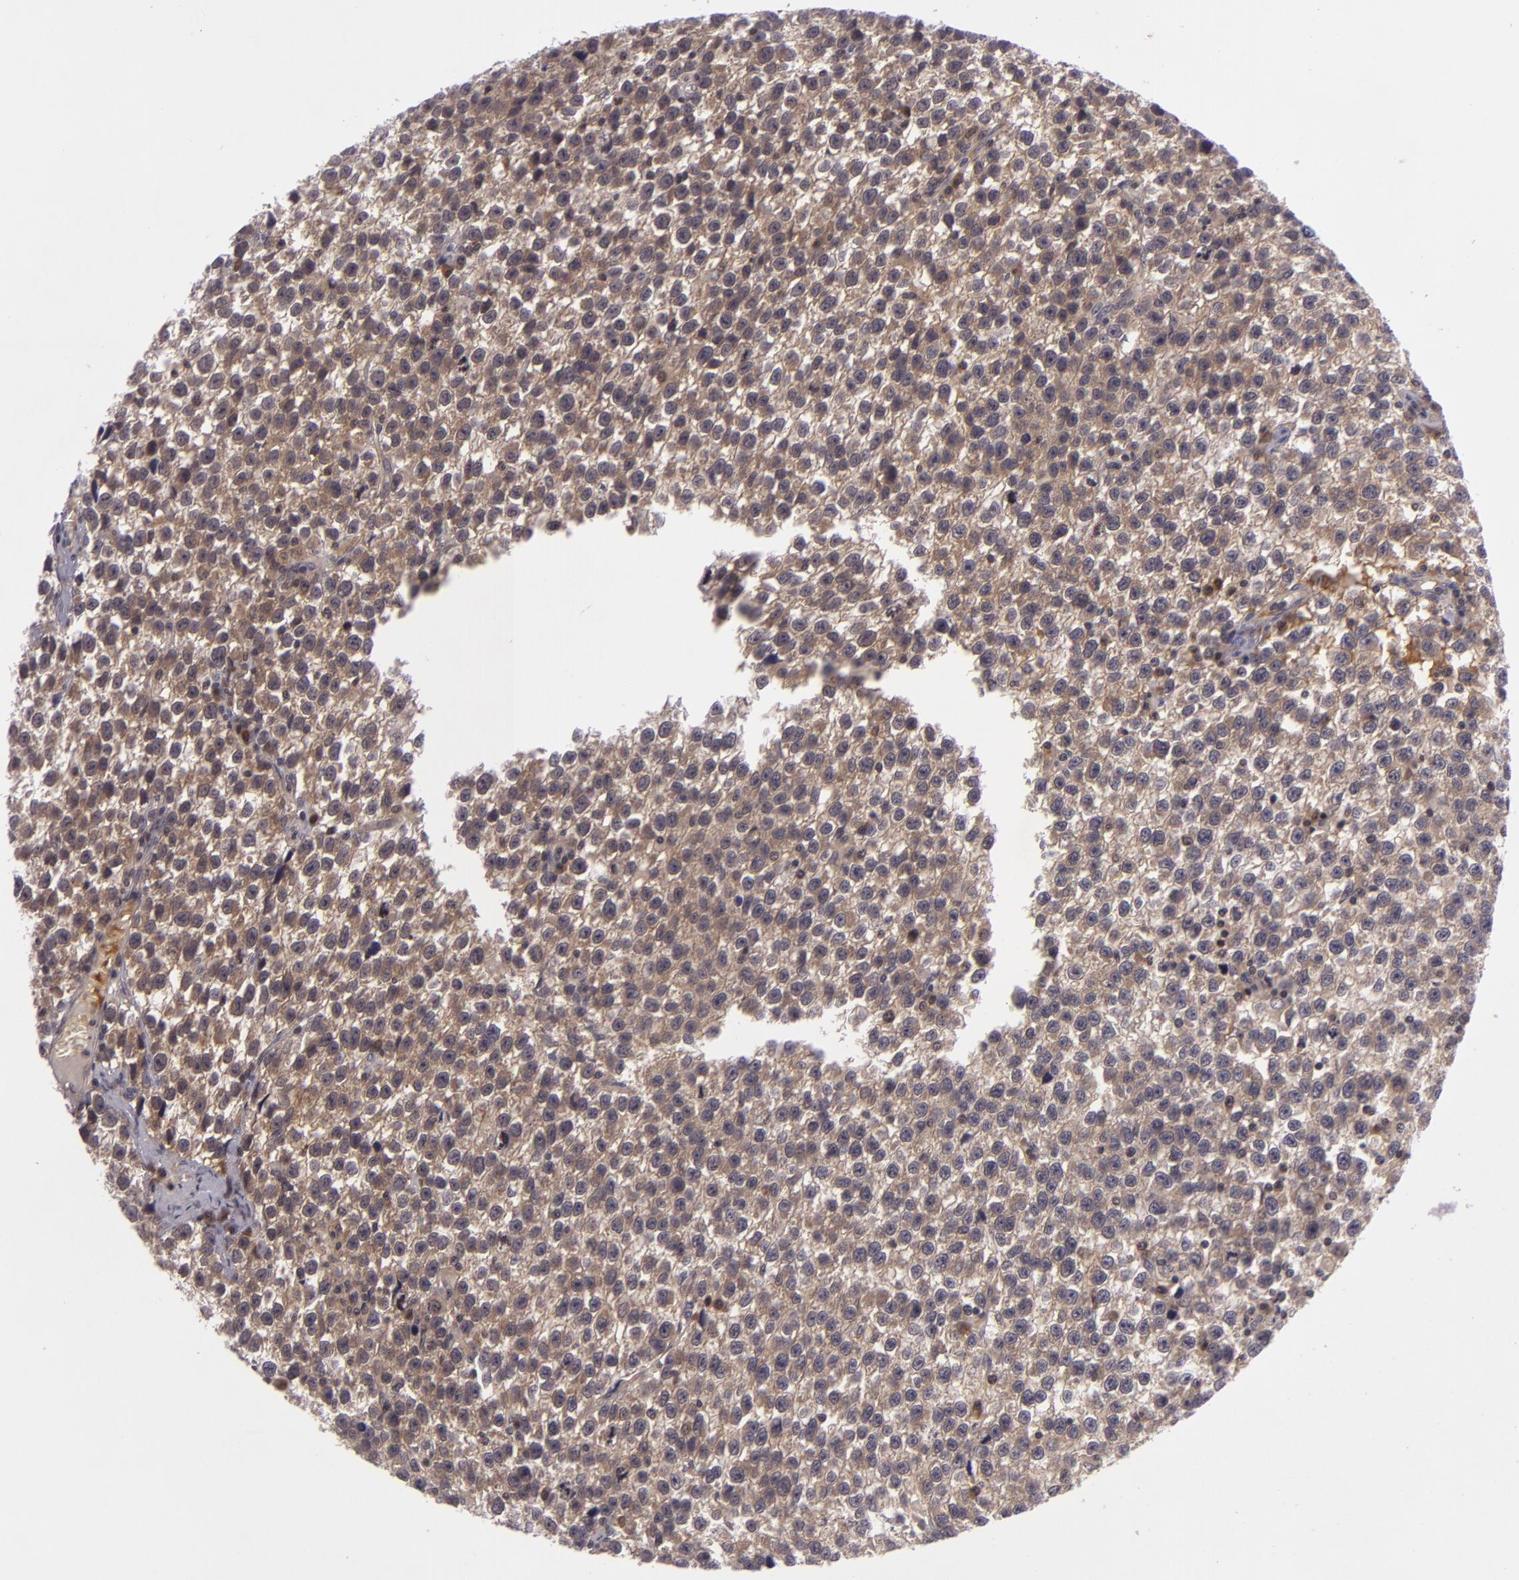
{"staining": {"intensity": "weak", "quantity": "25%-75%", "location": "cytoplasmic/membranous"}, "tissue": "testis cancer", "cell_type": "Tumor cells", "image_type": "cancer", "snomed": [{"axis": "morphology", "description": "Seminoma, NOS"}, {"axis": "topography", "description": "Testis"}], "caption": "High-power microscopy captured an immunohistochemistry micrograph of testis seminoma, revealing weak cytoplasmic/membranous staining in about 25%-75% of tumor cells. The staining was performed using DAB, with brown indicating positive protein expression. Nuclei are stained blue with hematoxylin.", "gene": "CASP8", "patient": {"sex": "male", "age": 35}}